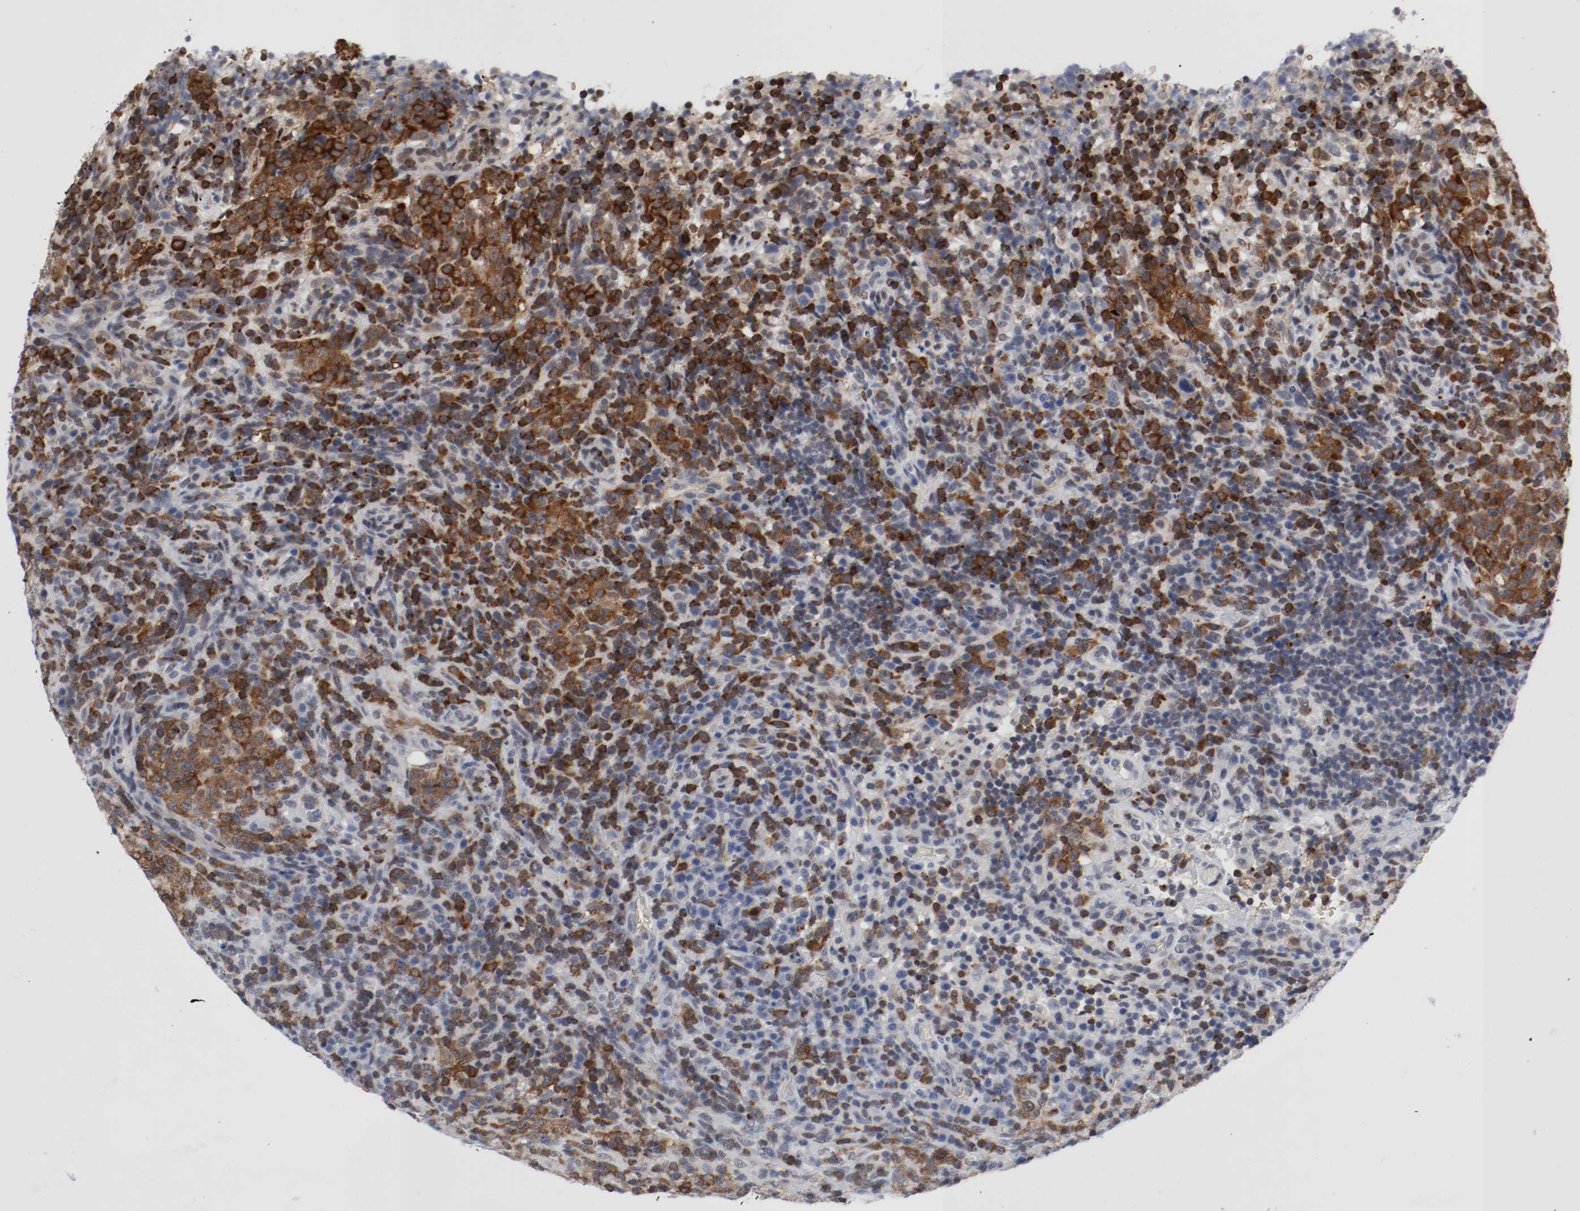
{"staining": {"intensity": "strong", "quantity": "25%-75%", "location": "cytoplasmic/membranous"}, "tissue": "lymphoma", "cell_type": "Tumor cells", "image_type": "cancer", "snomed": [{"axis": "morphology", "description": "Malignant lymphoma, non-Hodgkin's type, High grade"}, {"axis": "topography", "description": "Lymph node"}], "caption": "Immunohistochemical staining of human high-grade malignant lymphoma, non-Hodgkin's type reveals high levels of strong cytoplasmic/membranous positivity in approximately 25%-75% of tumor cells.", "gene": "JUND", "patient": {"sex": "female", "age": 76}}